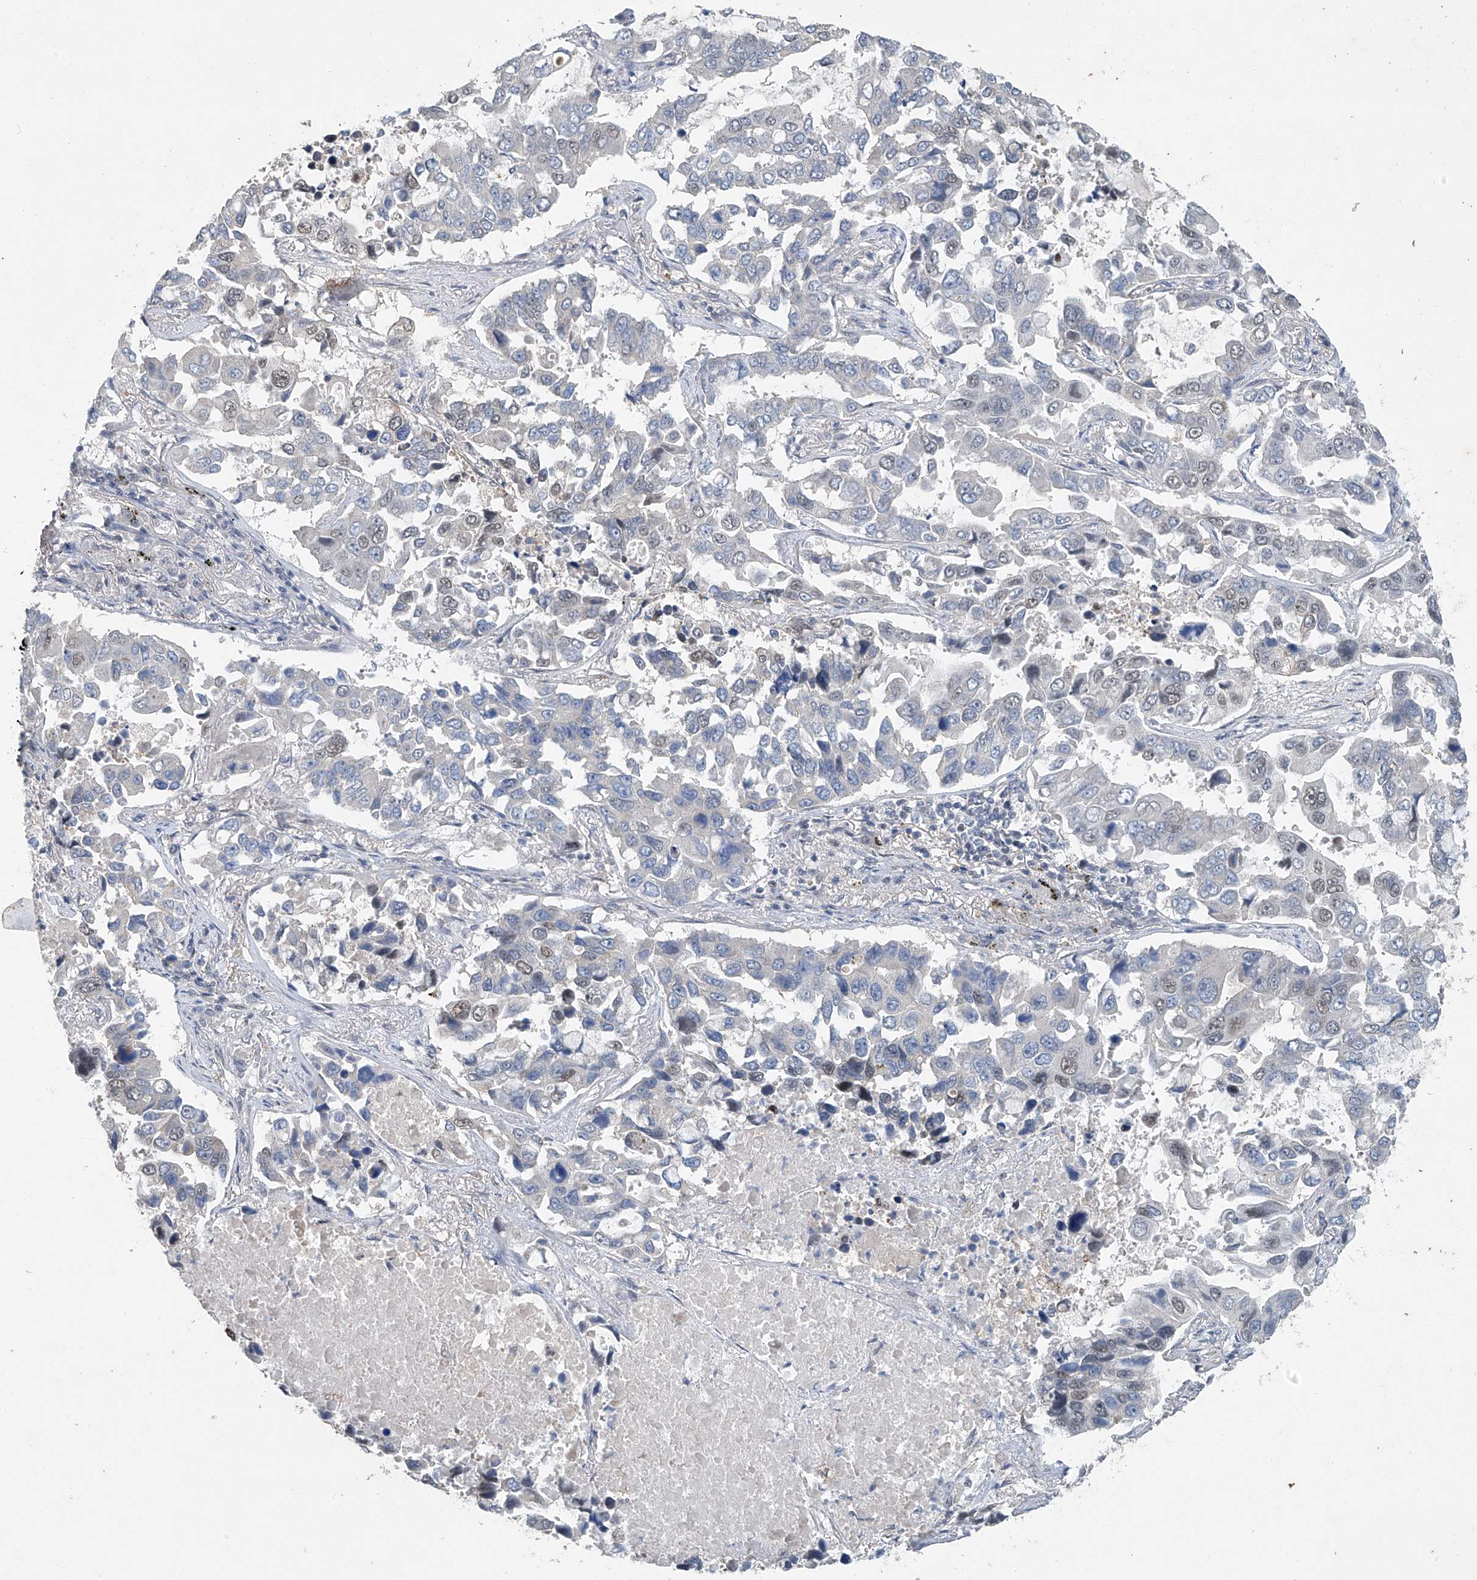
{"staining": {"intensity": "negative", "quantity": "none", "location": "none"}, "tissue": "lung cancer", "cell_type": "Tumor cells", "image_type": "cancer", "snomed": [{"axis": "morphology", "description": "Adenocarcinoma, NOS"}, {"axis": "topography", "description": "Lung"}], "caption": "IHC histopathology image of adenocarcinoma (lung) stained for a protein (brown), which shows no positivity in tumor cells.", "gene": "TAF8", "patient": {"sex": "male", "age": 64}}